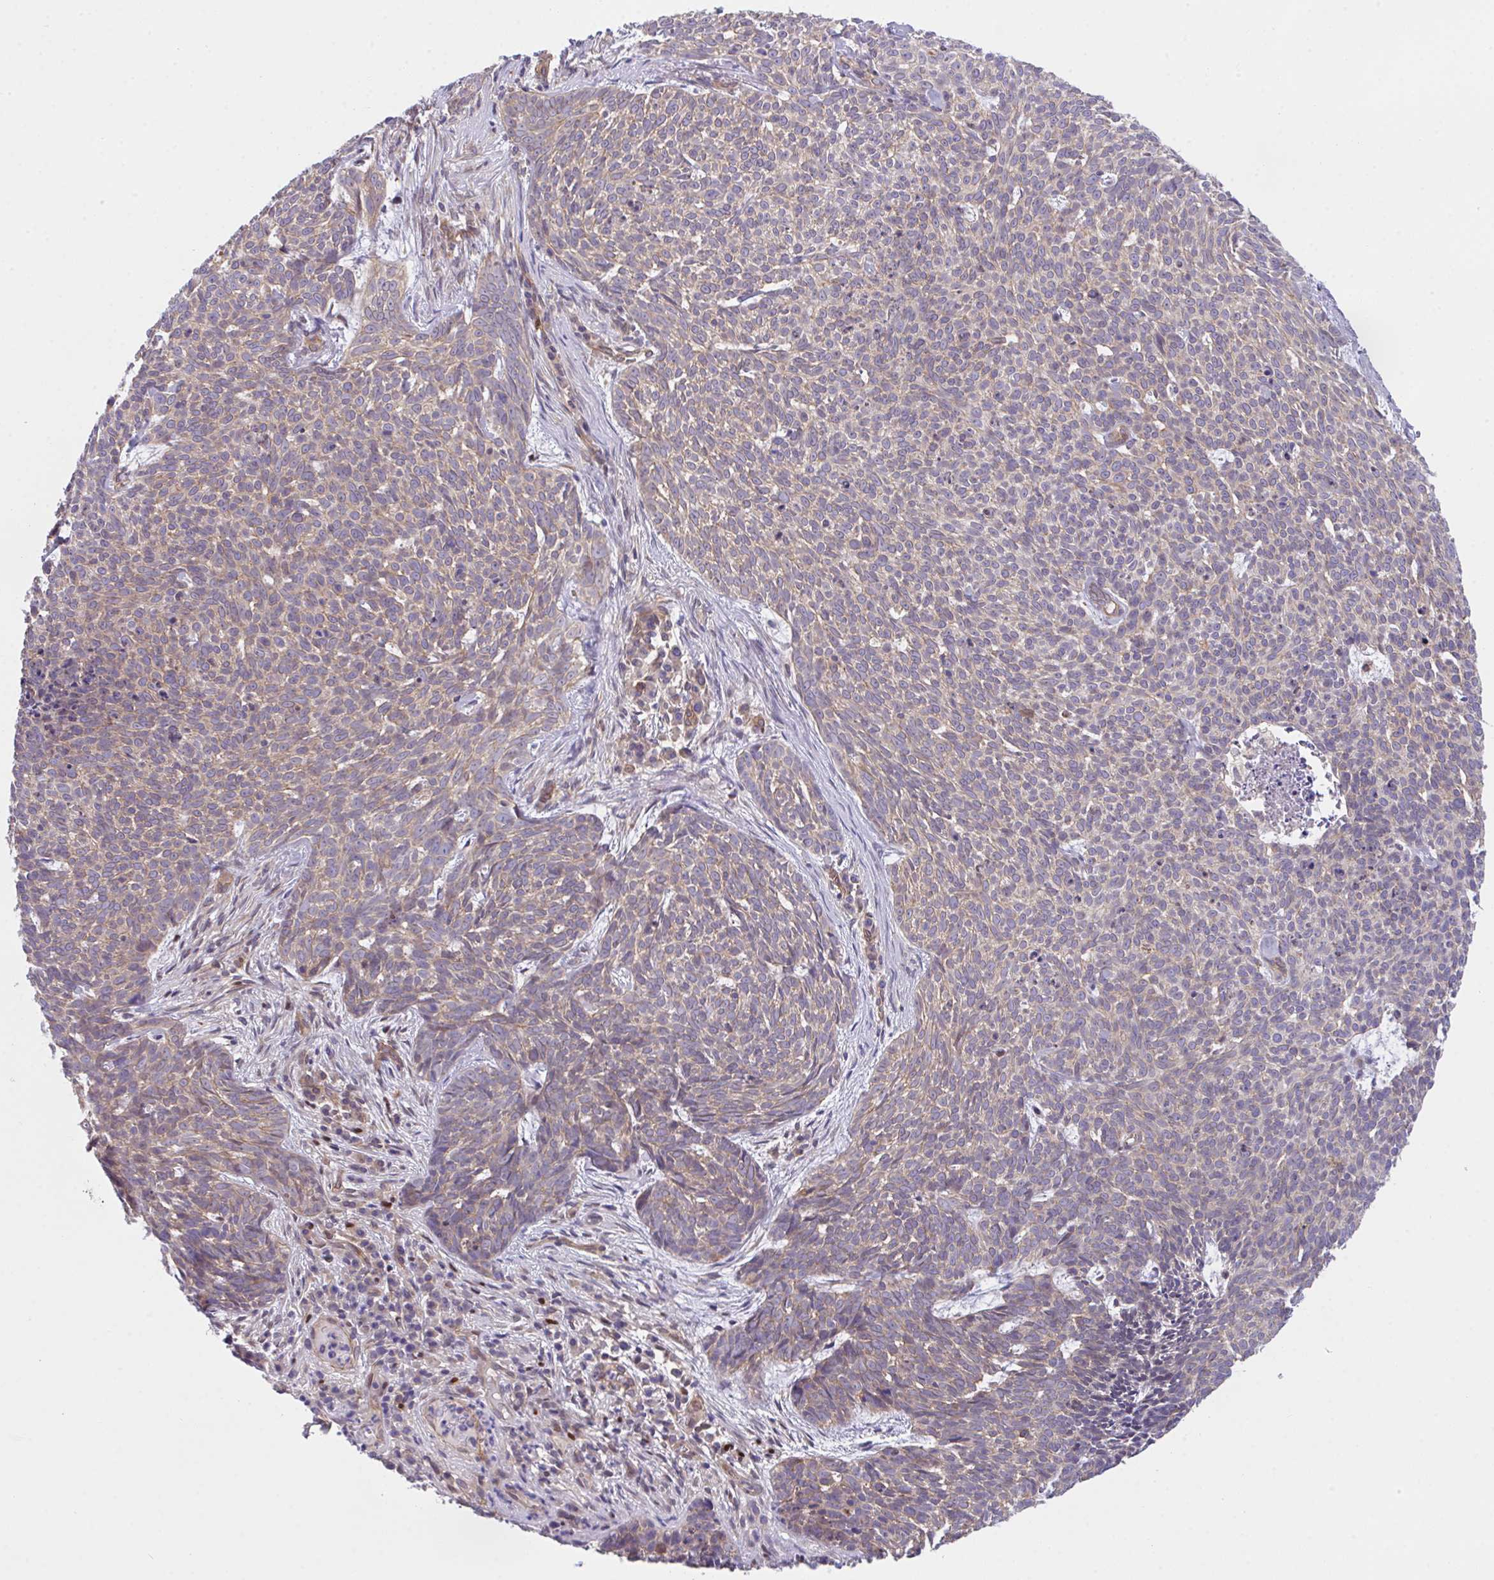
{"staining": {"intensity": "weak", "quantity": ">75%", "location": "cytoplasmic/membranous"}, "tissue": "skin cancer", "cell_type": "Tumor cells", "image_type": "cancer", "snomed": [{"axis": "morphology", "description": "Basal cell carcinoma"}, {"axis": "topography", "description": "Skin"}], "caption": "DAB (3,3'-diaminobenzidine) immunohistochemical staining of skin cancer (basal cell carcinoma) shows weak cytoplasmic/membranous protein positivity in about >75% of tumor cells.", "gene": "ZBED3", "patient": {"sex": "female", "age": 93}}